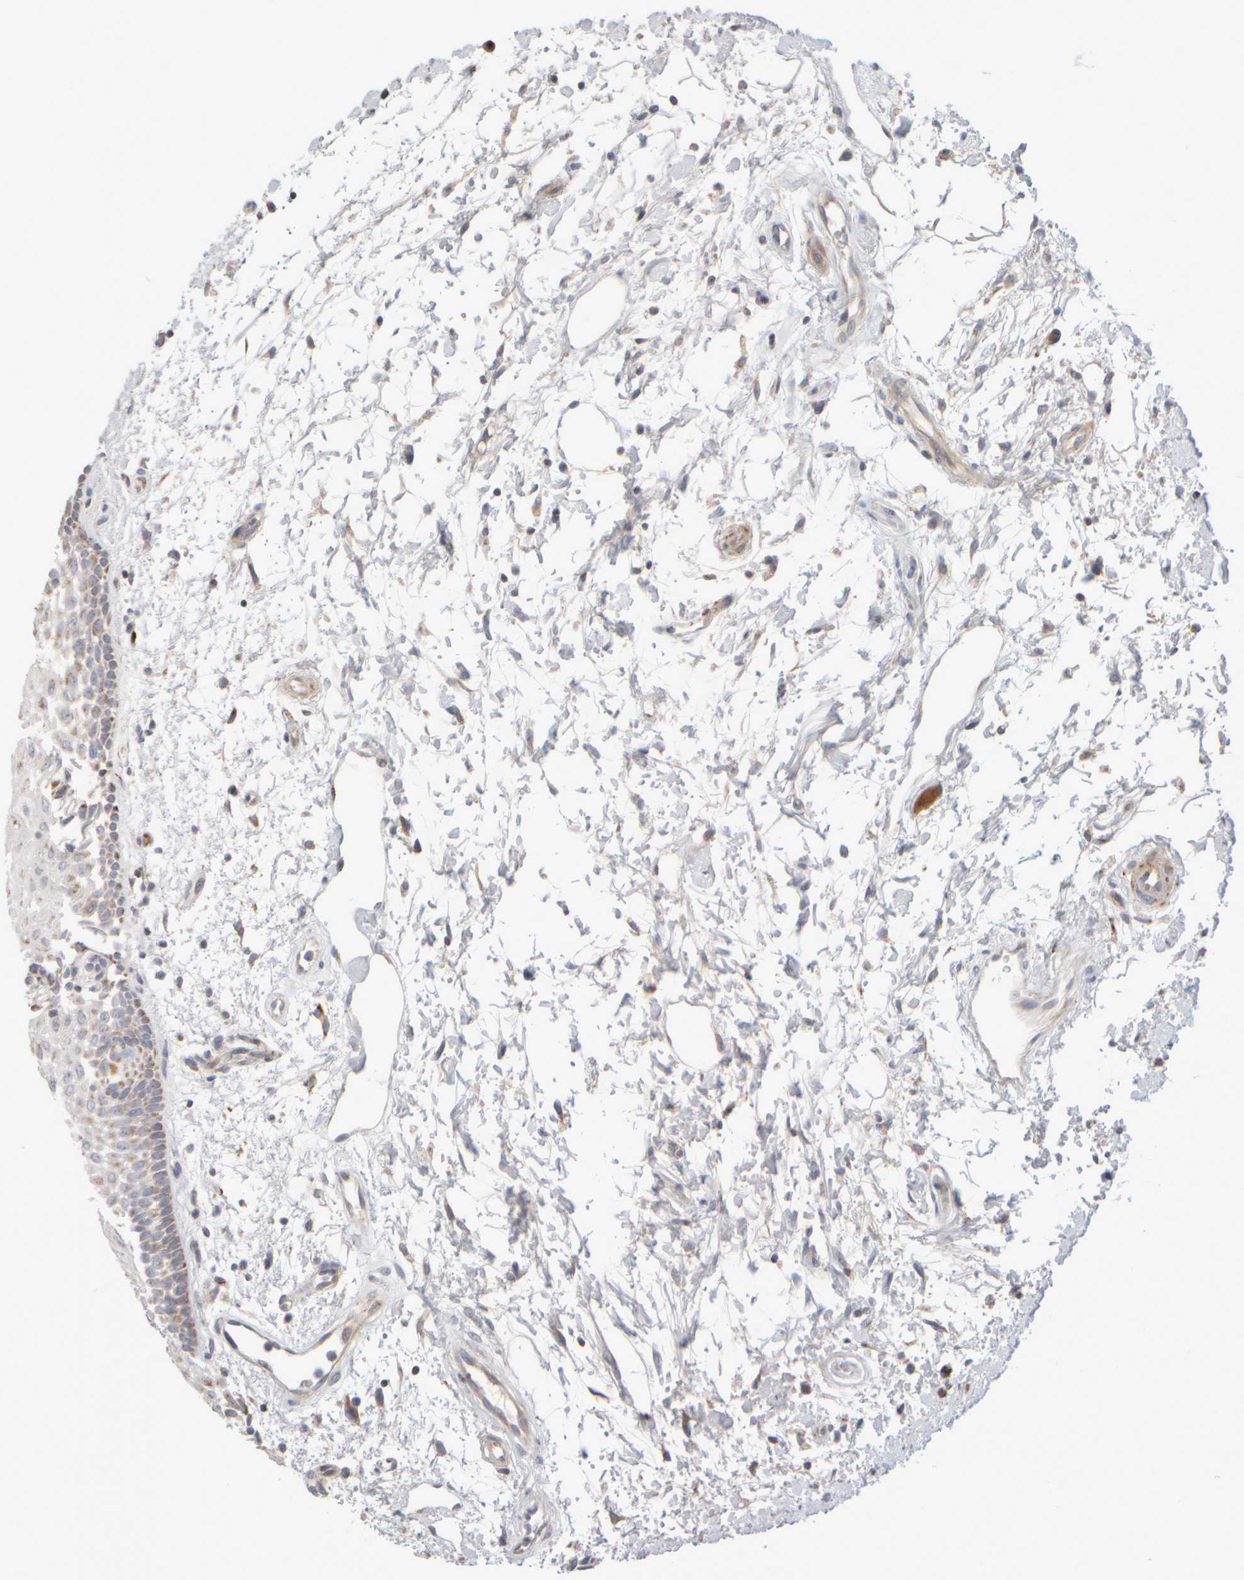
{"staining": {"intensity": "moderate", "quantity": "25%-75%", "location": "cytoplasmic/membranous"}, "tissue": "oral mucosa", "cell_type": "Squamous epithelial cells", "image_type": "normal", "snomed": [{"axis": "morphology", "description": "Normal tissue, NOS"}, {"axis": "topography", "description": "Skeletal muscle"}, {"axis": "topography", "description": "Oral tissue"}, {"axis": "topography", "description": "Peripheral nerve tissue"}], "caption": "Protein analysis of benign oral mucosa displays moderate cytoplasmic/membranous positivity in approximately 25%-75% of squamous epithelial cells.", "gene": "CHADL", "patient": {"sex": "female", "age": 84}}